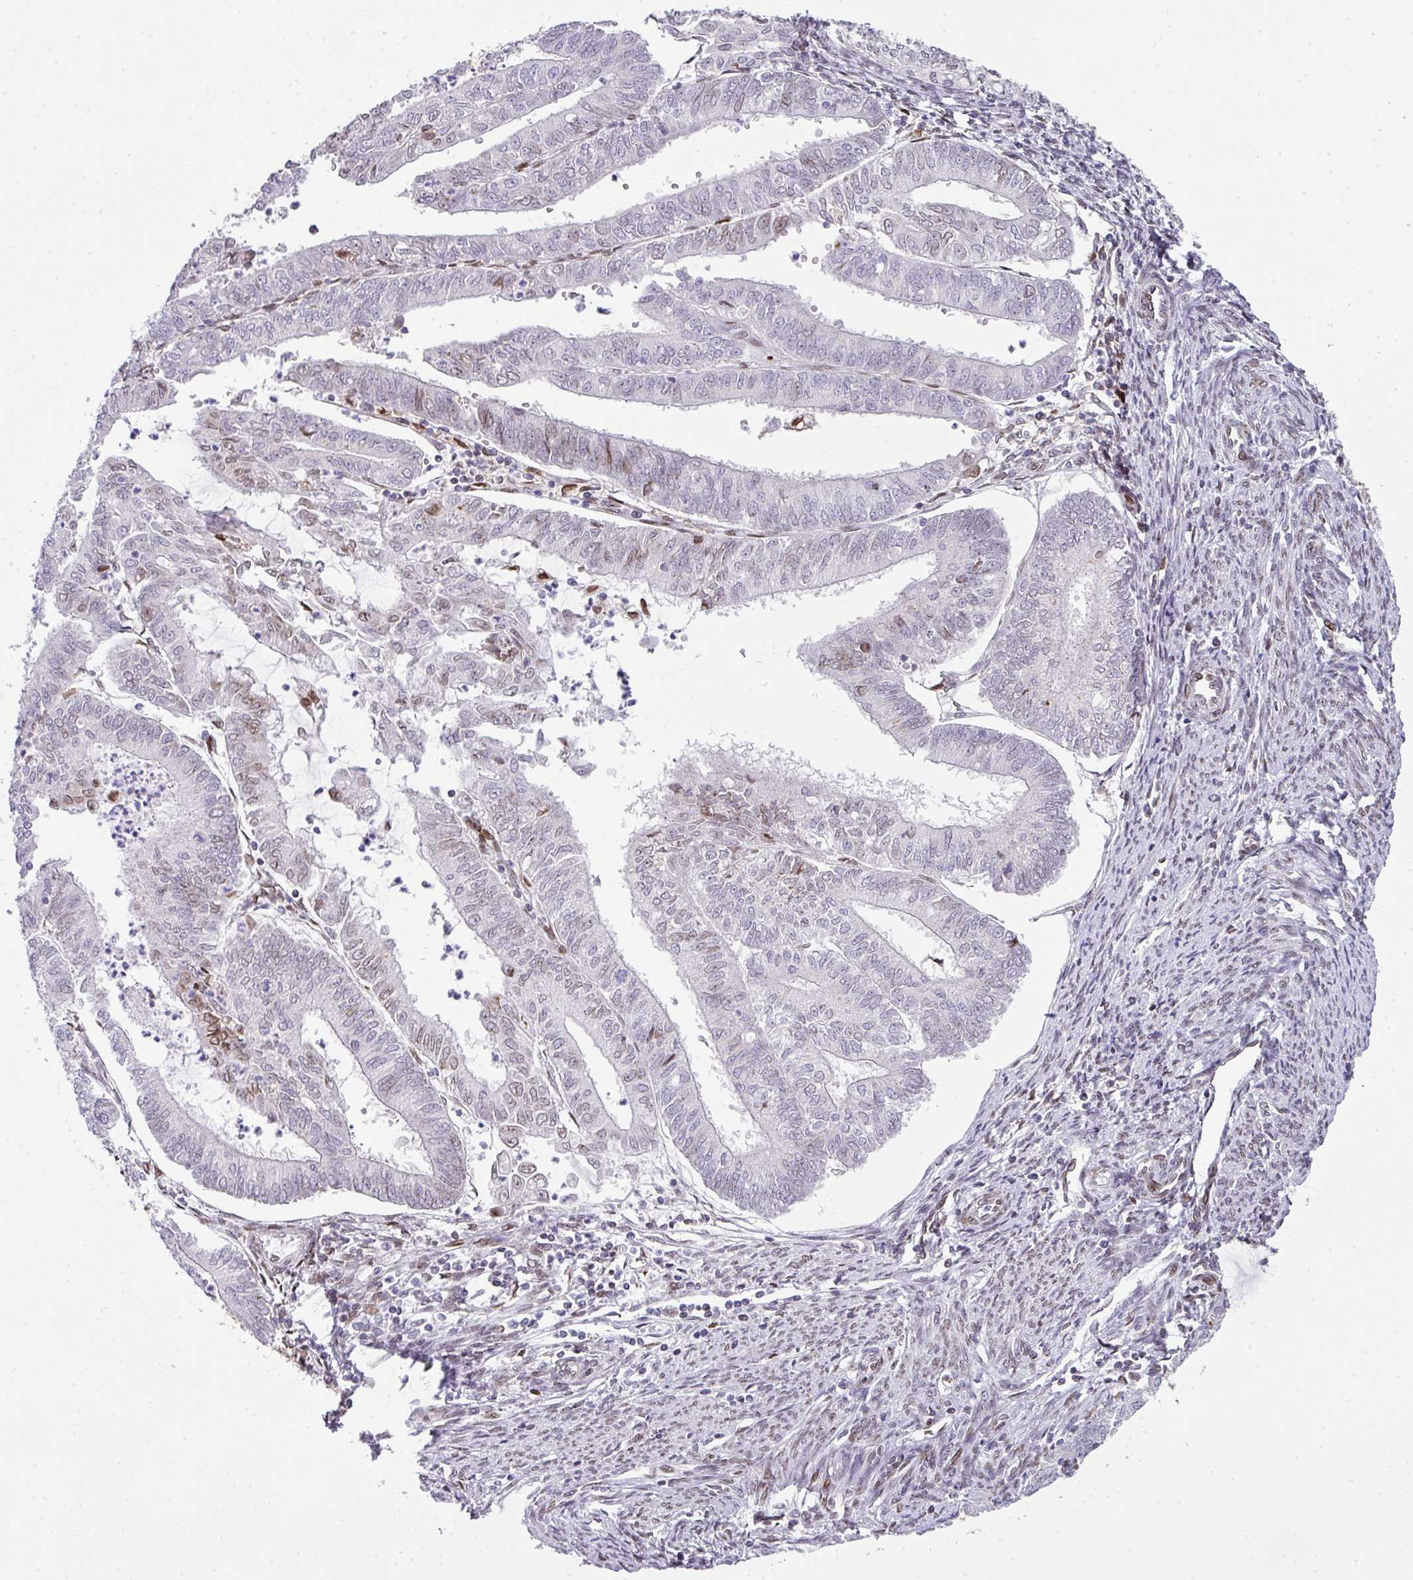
{"staining": {"intensity": "weak", "quantity": "<25%", "location": "cytoplasmic/membranous,nuclear"}, "tissue": "endometrial cancer", "cell_type": "Tumor cells", "image_type": "cancer", "snomed": [{"axis": "morphology", "description": "Adenocarcinoma, NOS"}, {"axis": "topography", "description": "Endometrium"}], "caption": "Immunohistochemistry (IHC) image of neoplastic tissue: adenocarcinoma (endometrial) stained with DAB reveals no significant protein expression in tumor cells.", "gene": "PLK1", "patient": {"sex": "female", "age": 70}}